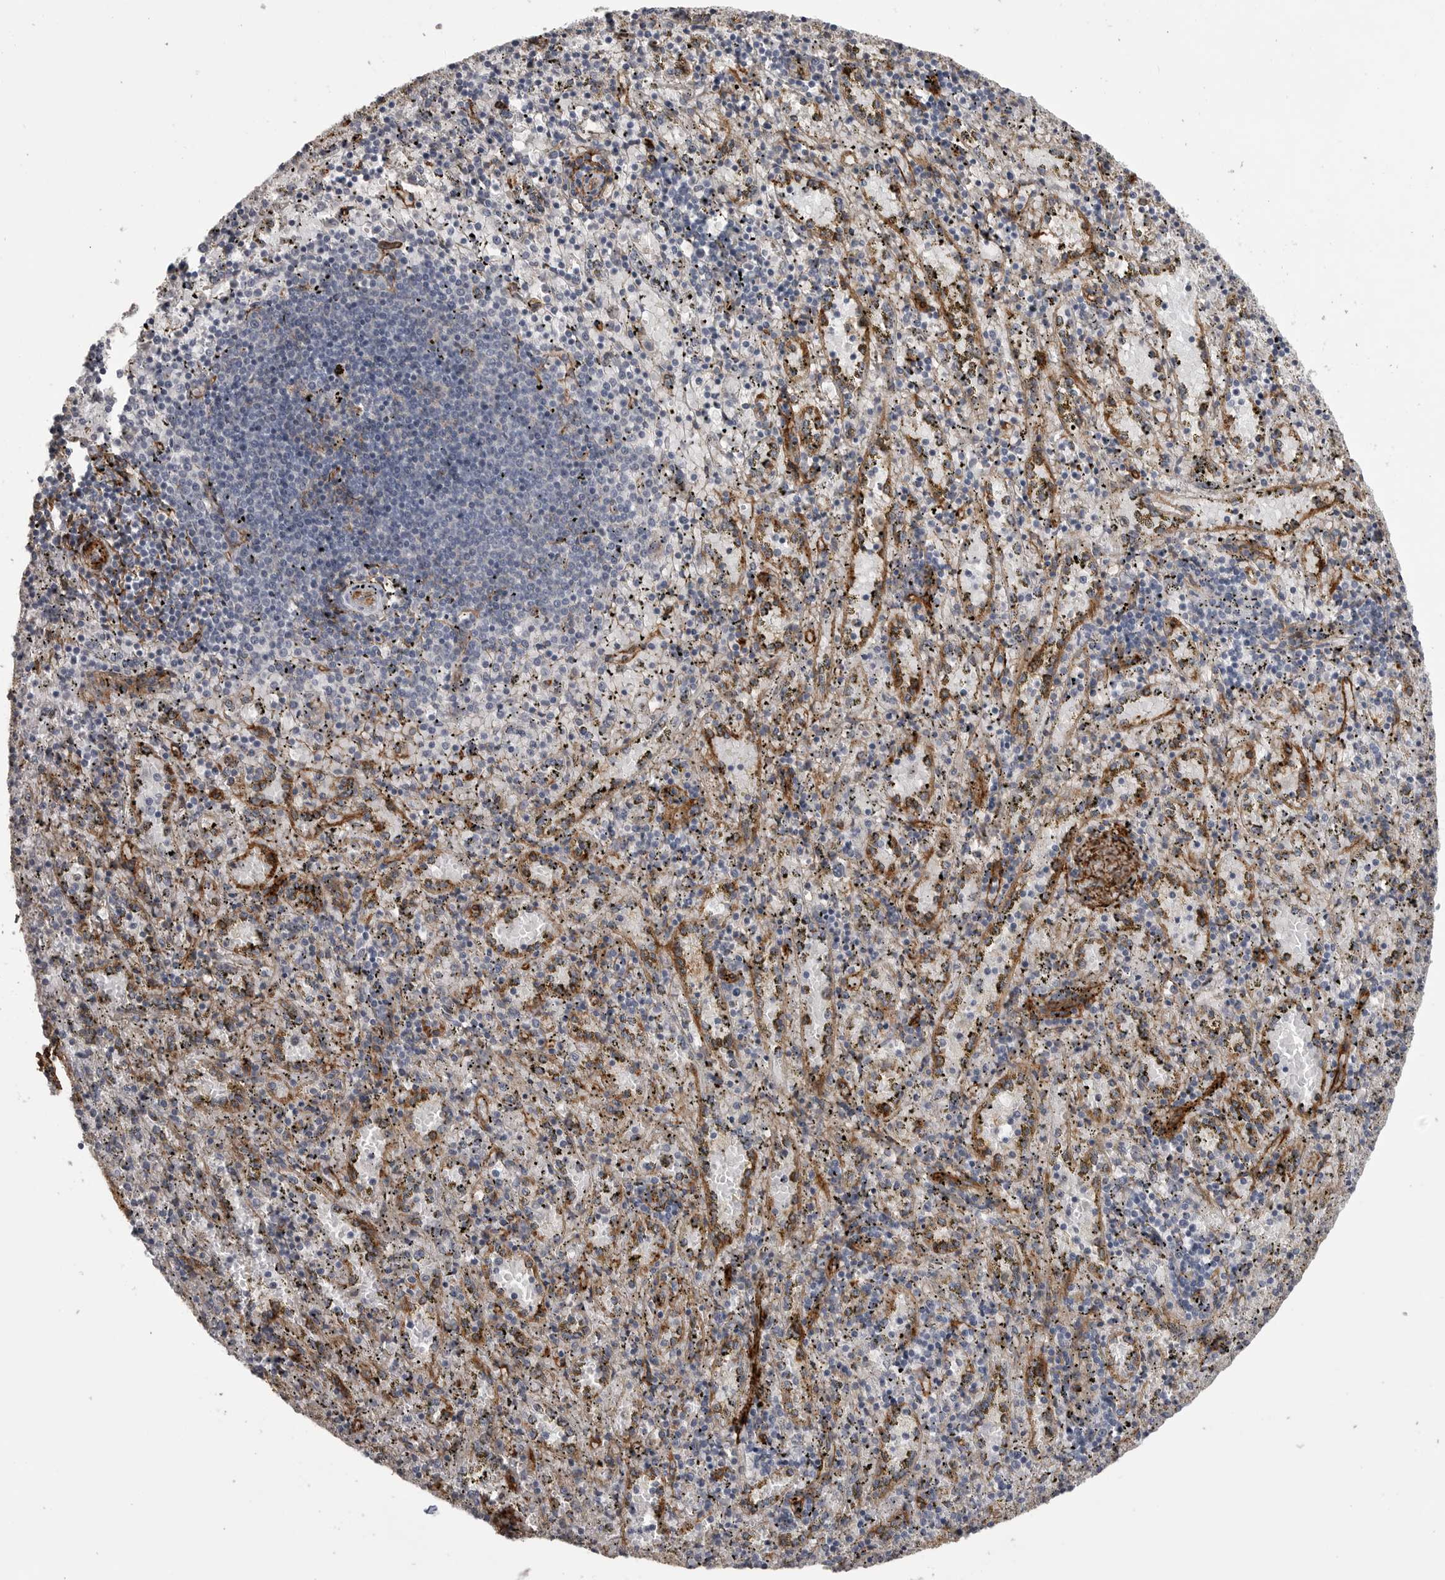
{"staining": {"intensity": "negative", "quantity": "none", "location": "none"}, "tissue": "spleen", "cell_type": "Cells in red pulp", "image_type": "normal", "snomed": [{"axis": "morphology", "description": "Normal tissue, NOS"}, {"axis": "topography", "description": "Spleen"}], "caption": "DAB (3,3'-diaminobenzidine) immunohistochemical staining of benign human spleen exhibits no significant positivity in cells in red pulp.", "gene": "AOC3", "patient": {"sex": "male", "age": 11}}